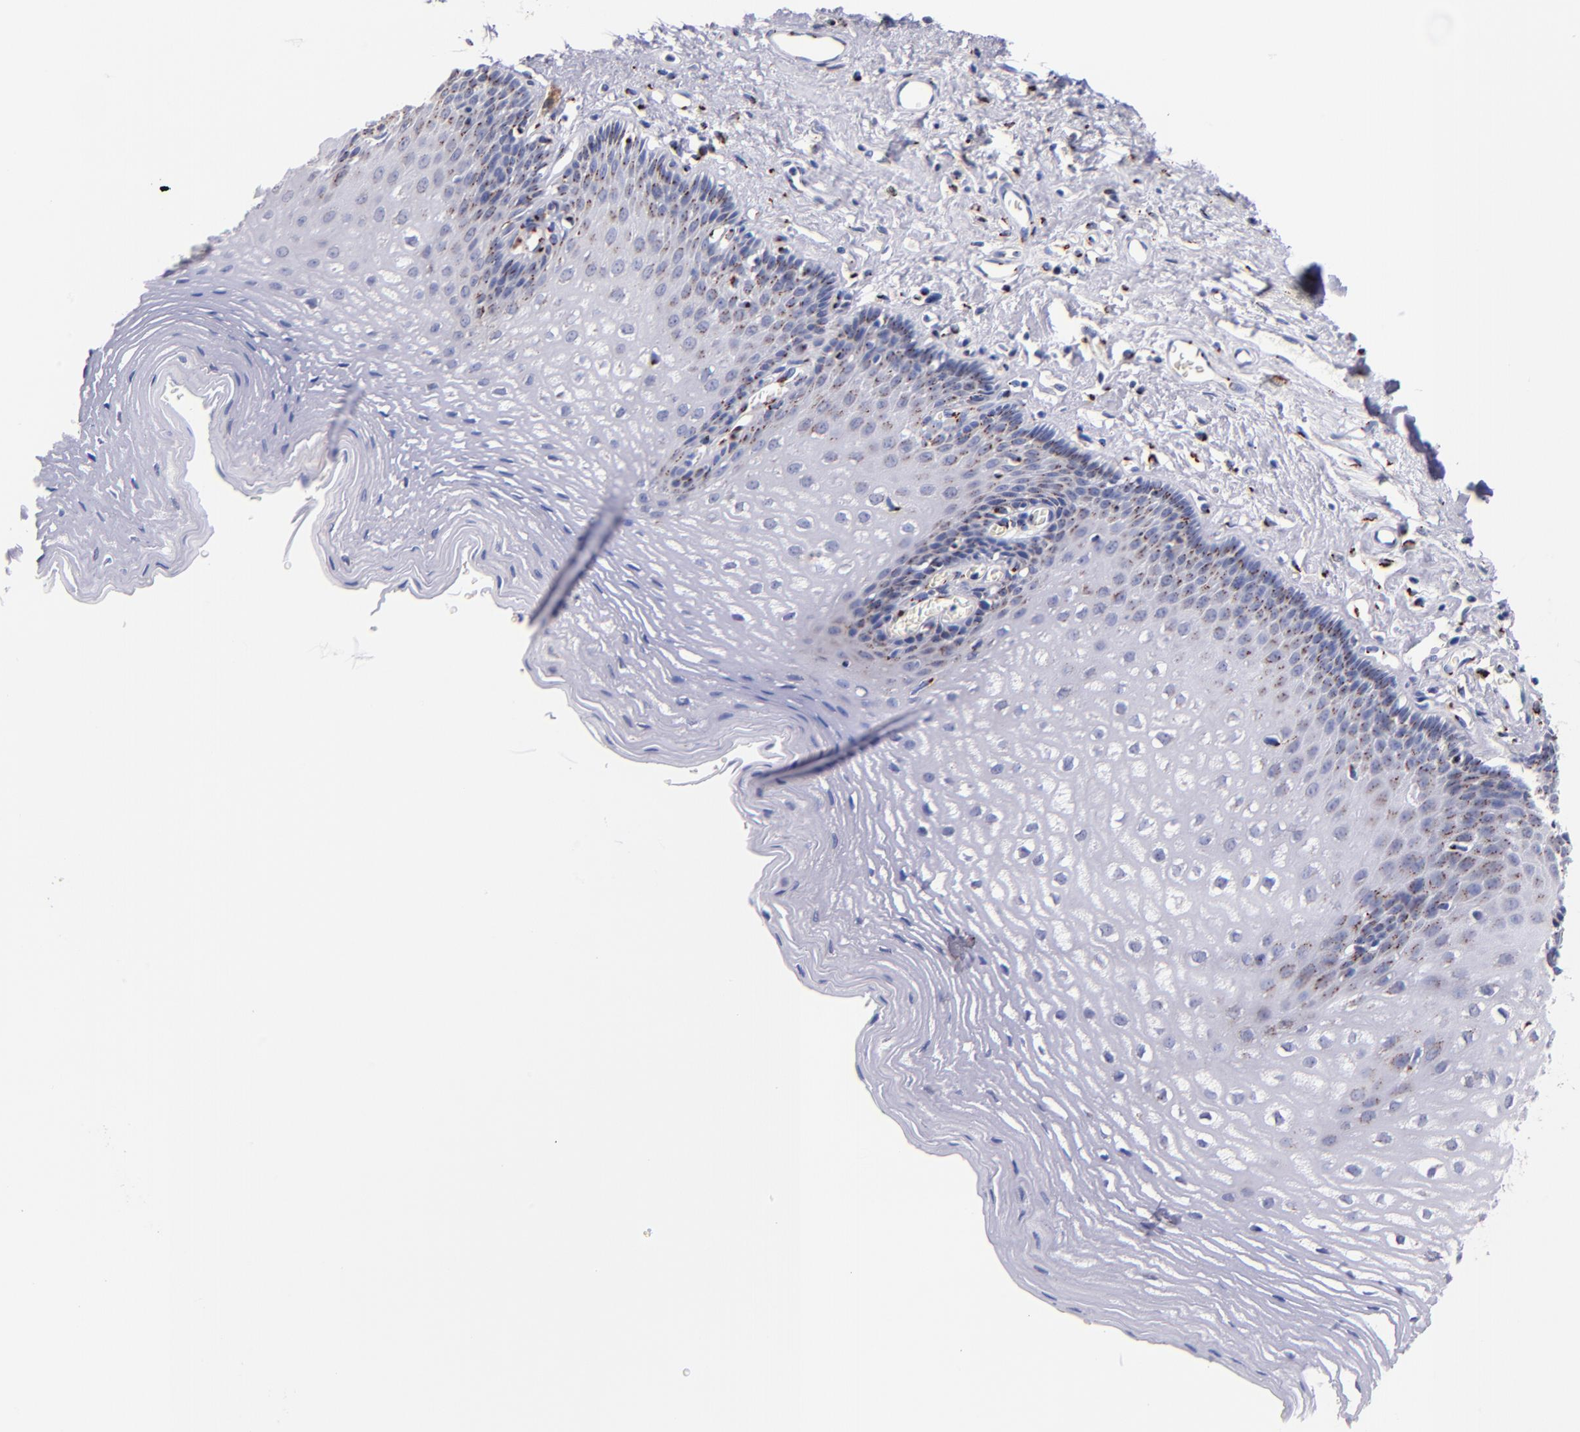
{"staining": {"intensity": "moderate", "quantity": "<25%", "location": "cytoplasmic/membranous"}, "tissue": "esophagus", "cell_type": "Squamous epithelial cells", "image_type": "normal", "snomed": [{"axis": "morphology", "description": "Normal tissue, NOS"}, {"axis": "topography", "description": "Esophagus"}], "caption": "An IHC photomicrograph of normal tissue is shown. Protein staining in brown shows moderate cytoplasmic/membranous positivity in esophagus within squamous epithelial cells.", "gene": "GOLIM4", "patient": {"sex": "female", "age": 70}}